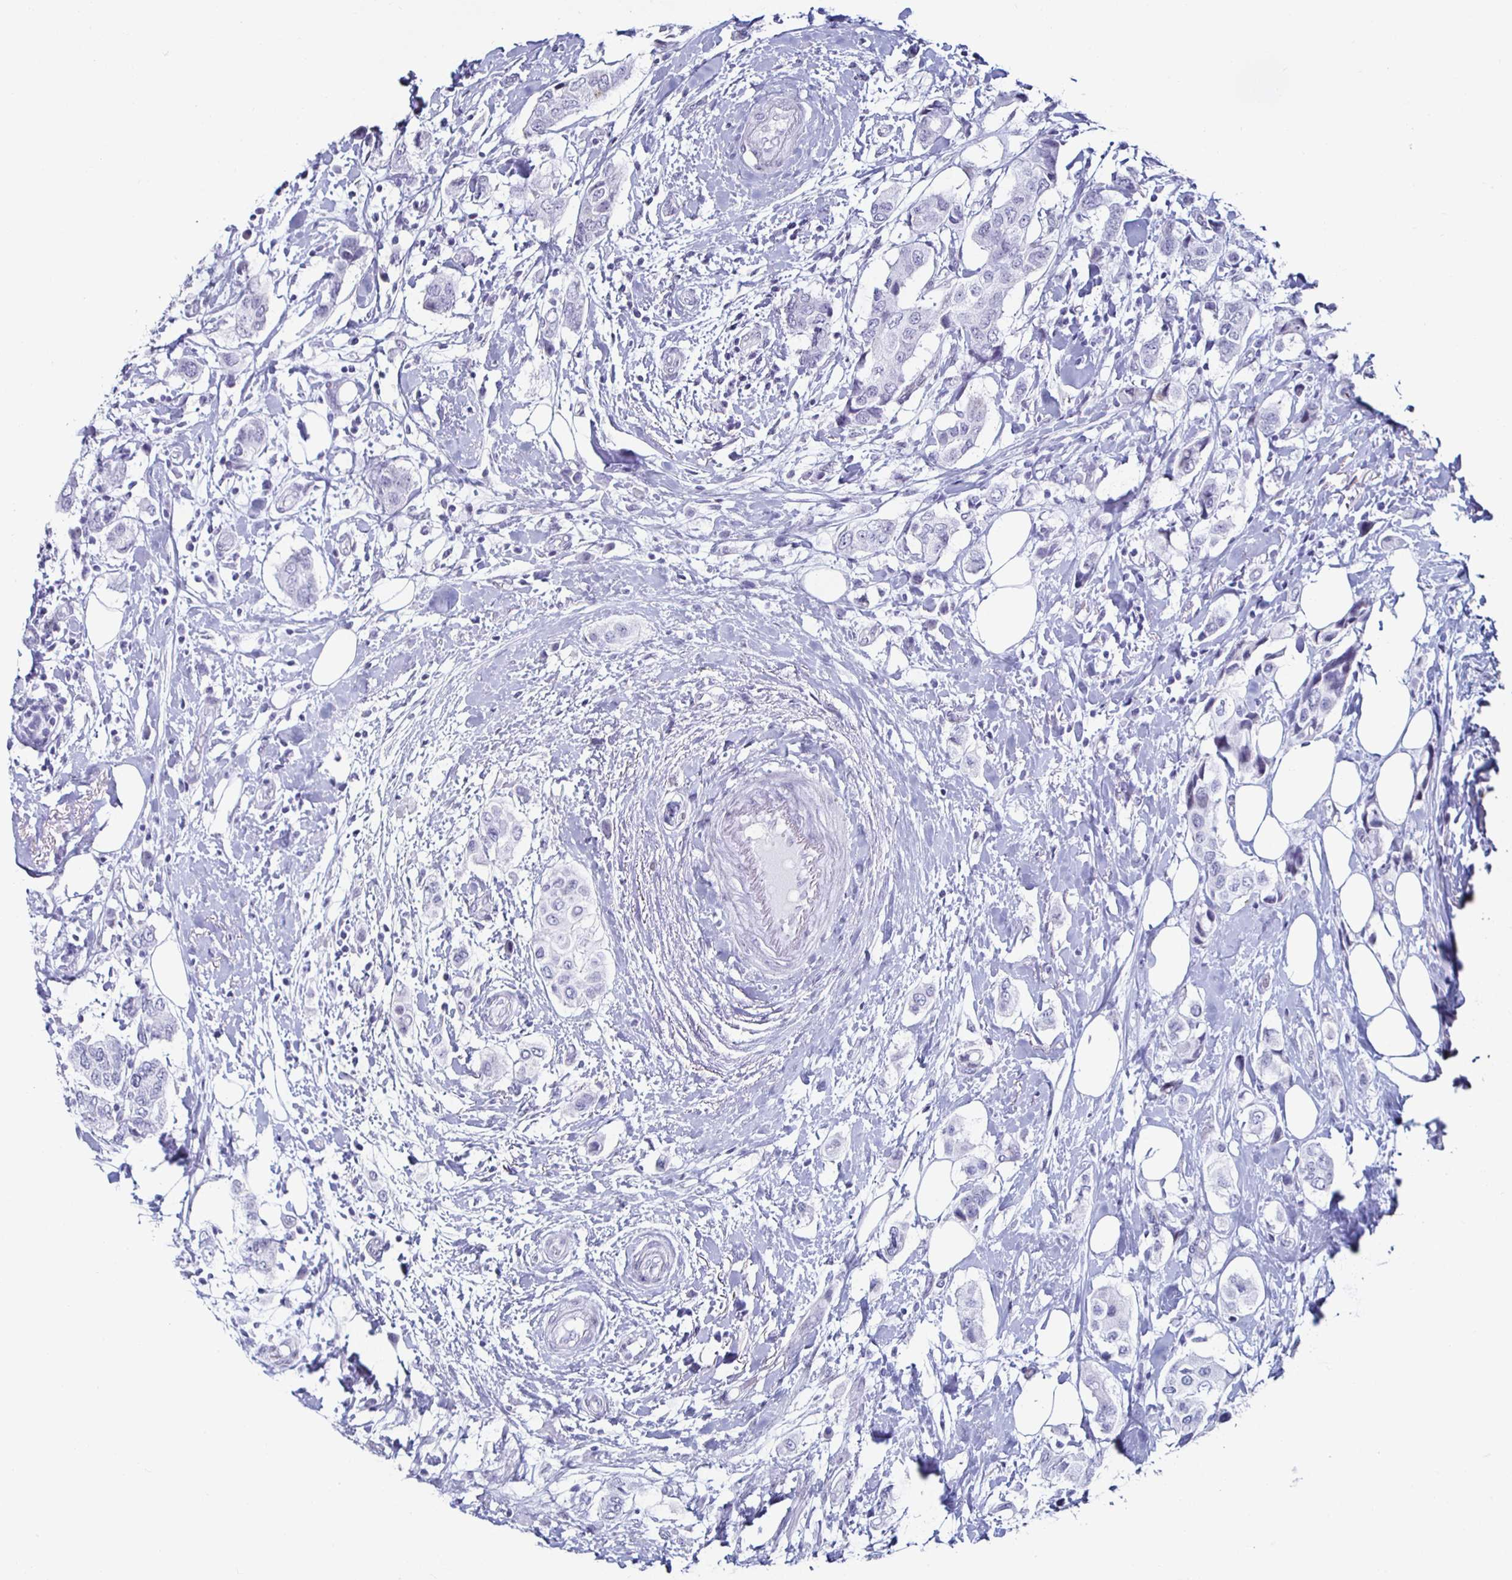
{"staining": {"intensity": "negative", "quantity": "none", "location": "none"}, "tissue": "breast cancer", "cell_type": "Tumor cells", "image_type": "cancer", "snomed": [{"axis": "morphology", "description": "Lobular carcinoma"}, {"axis": "topography", "description": "Breast"}], "caption": "This is an IHC image of breast cancer (lobular carcinoma). There is no staining in tumor cells.", "gene": "KRT4", "patient": {"sex": "female", "age": 51}}